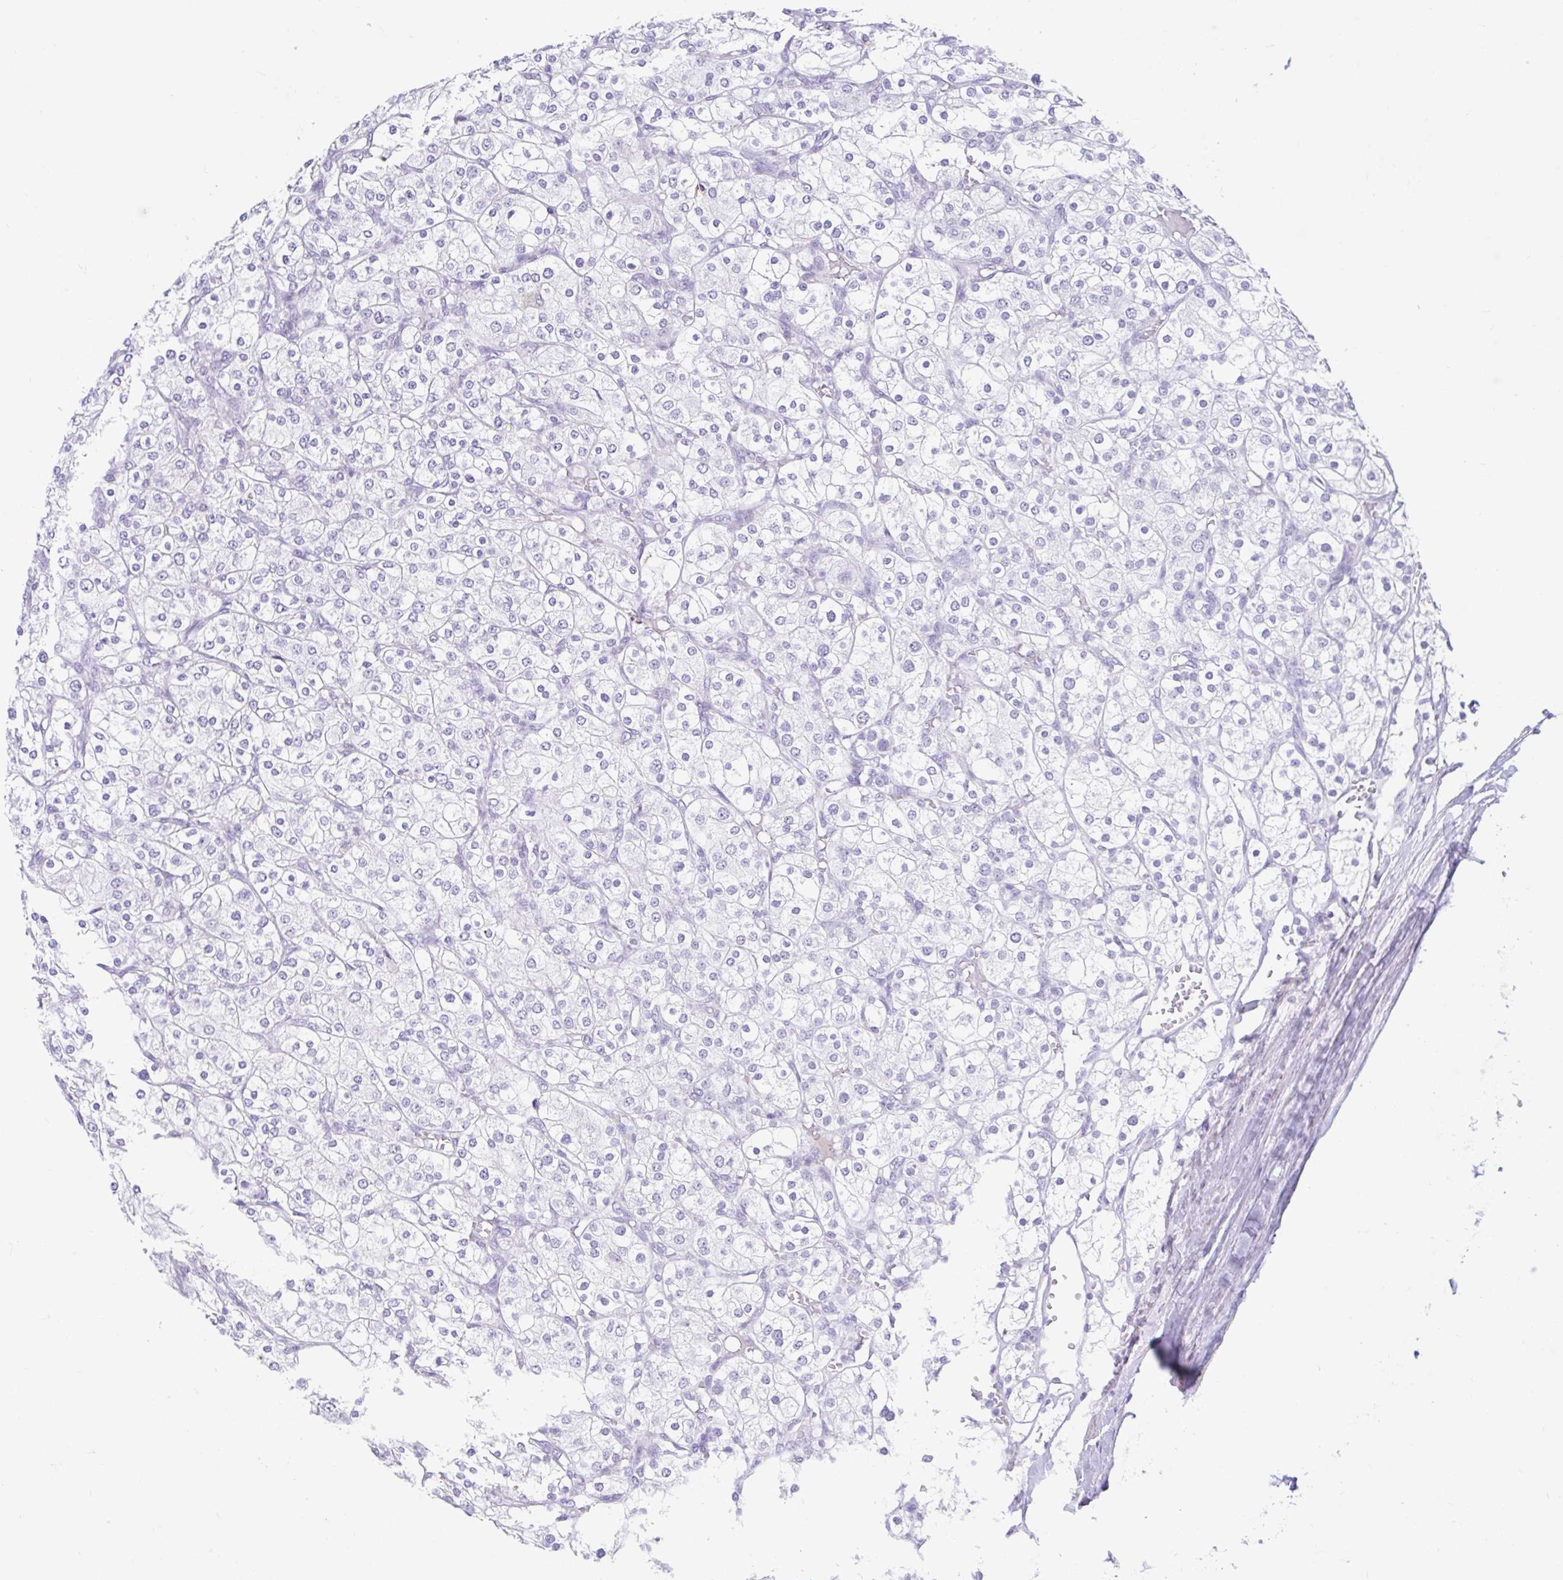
{"staining": {"intensity": "negative", "quantity": "none", "location": "none"}, "tissue": "renal cancer", "cell_type": "Tumor cells", "image_type": "cancer", "snomed": [{"axis": "morphology", "description": "Adenocarcinoma, NOS"}, {"axis": "topography", "description": "Kidney"}], "caption": "Renal cancer (adenocarcinoma) stained for a protein using immunohistochemistry displays no expression tumor cells.", "gene": "DCAF17", "patient": {"sex": "male", "age": 80}}